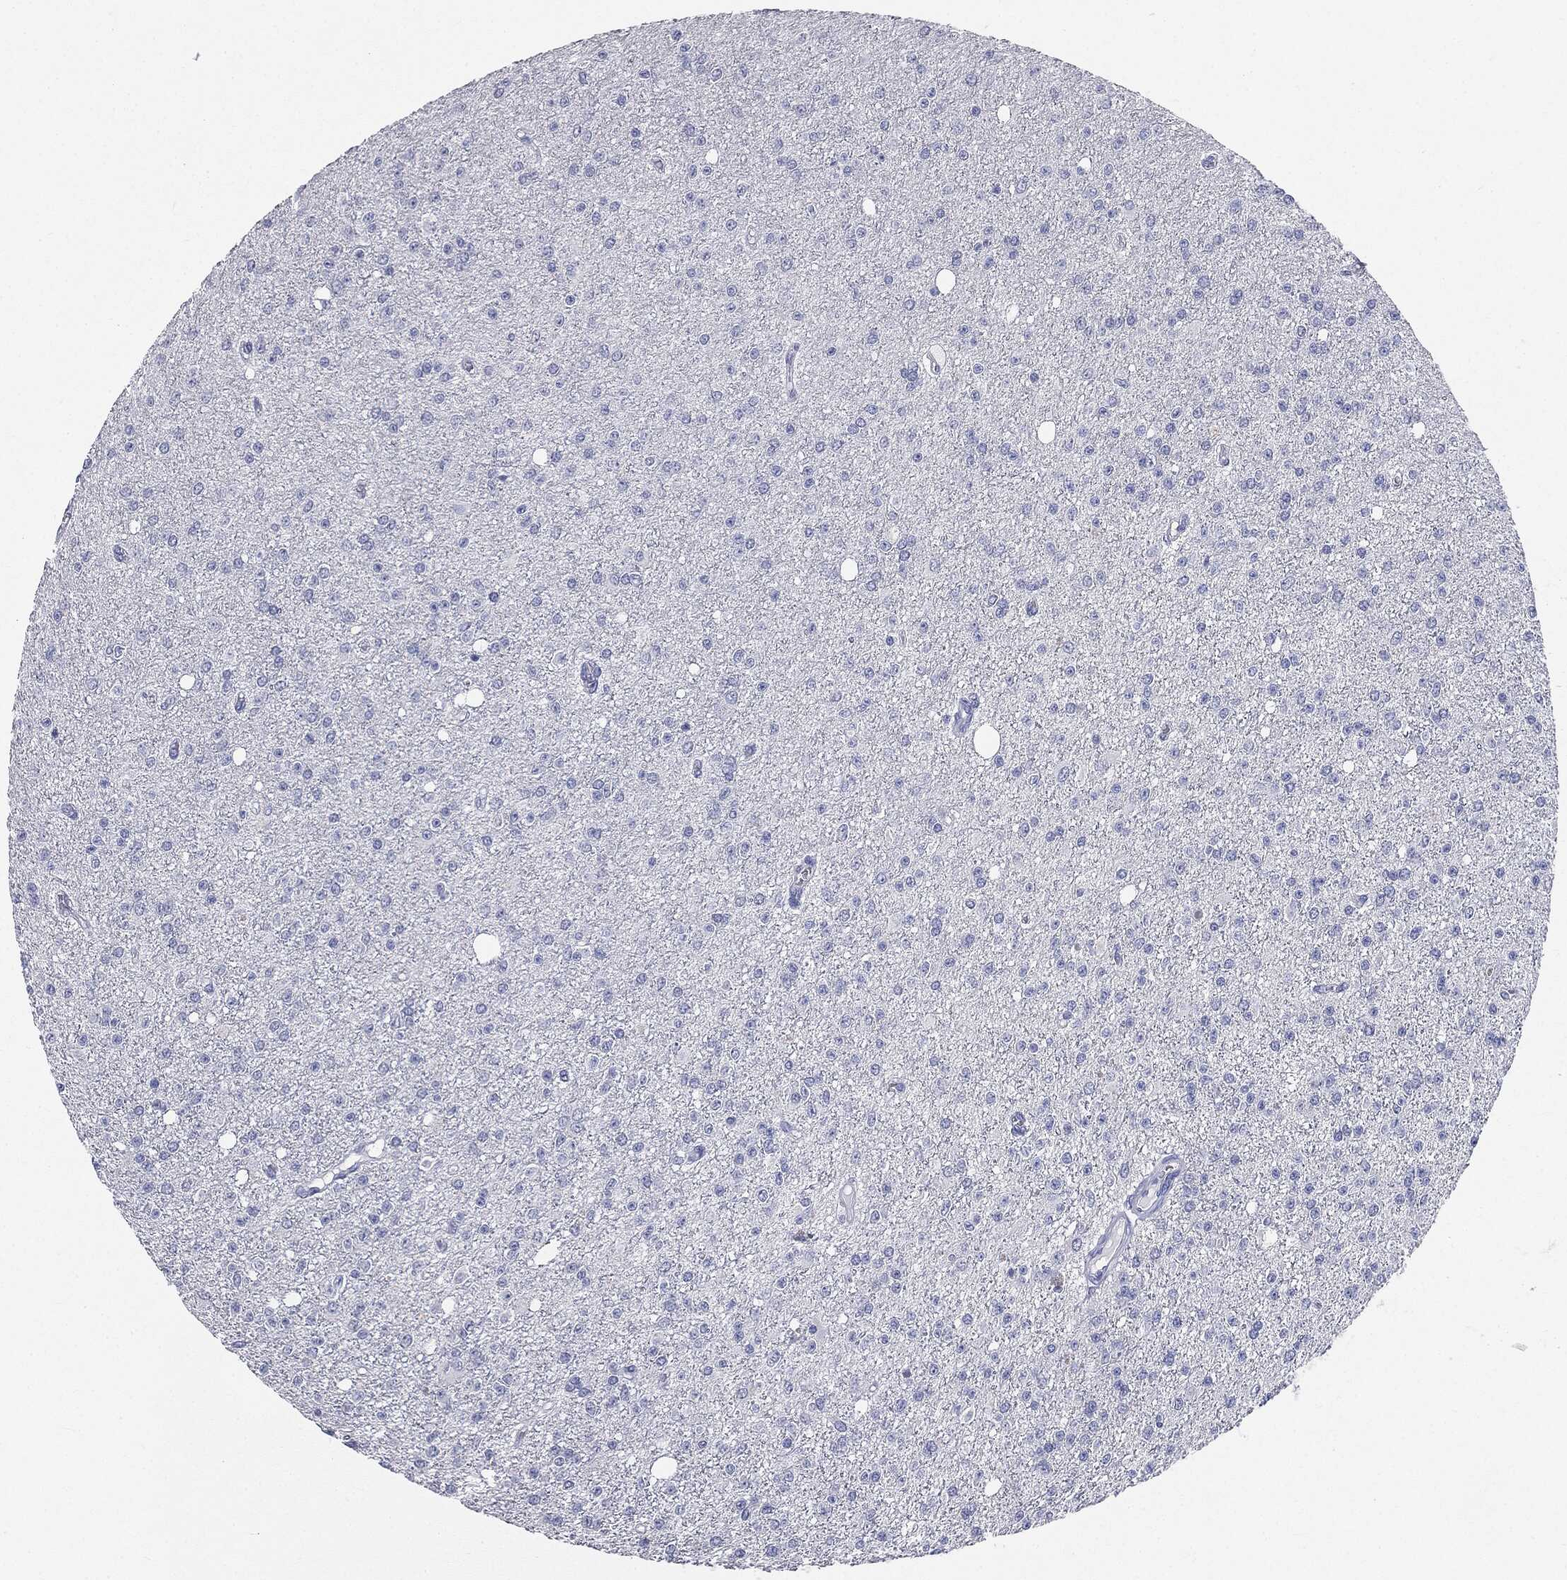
{"staining": {"intensity": "negative", "quantity": "none", "location": "none"}, "tissue": "glioma", "cell_type": "Tumor cells", "image_type": "cancer", "snomed": [{"axis": "morphology", "description": "Glioma, malignant, Low grade"}, {"axis": "topography", "description": "Brain"}], "caption": "Immunohistochemistry (IHC) image of malignant glioma (low-grade) stained for a protein (brown), which demonstrates no positivity in tumor cells.", "gene": "CUZD1", "patient": {"sex": "female", "age": 45}}